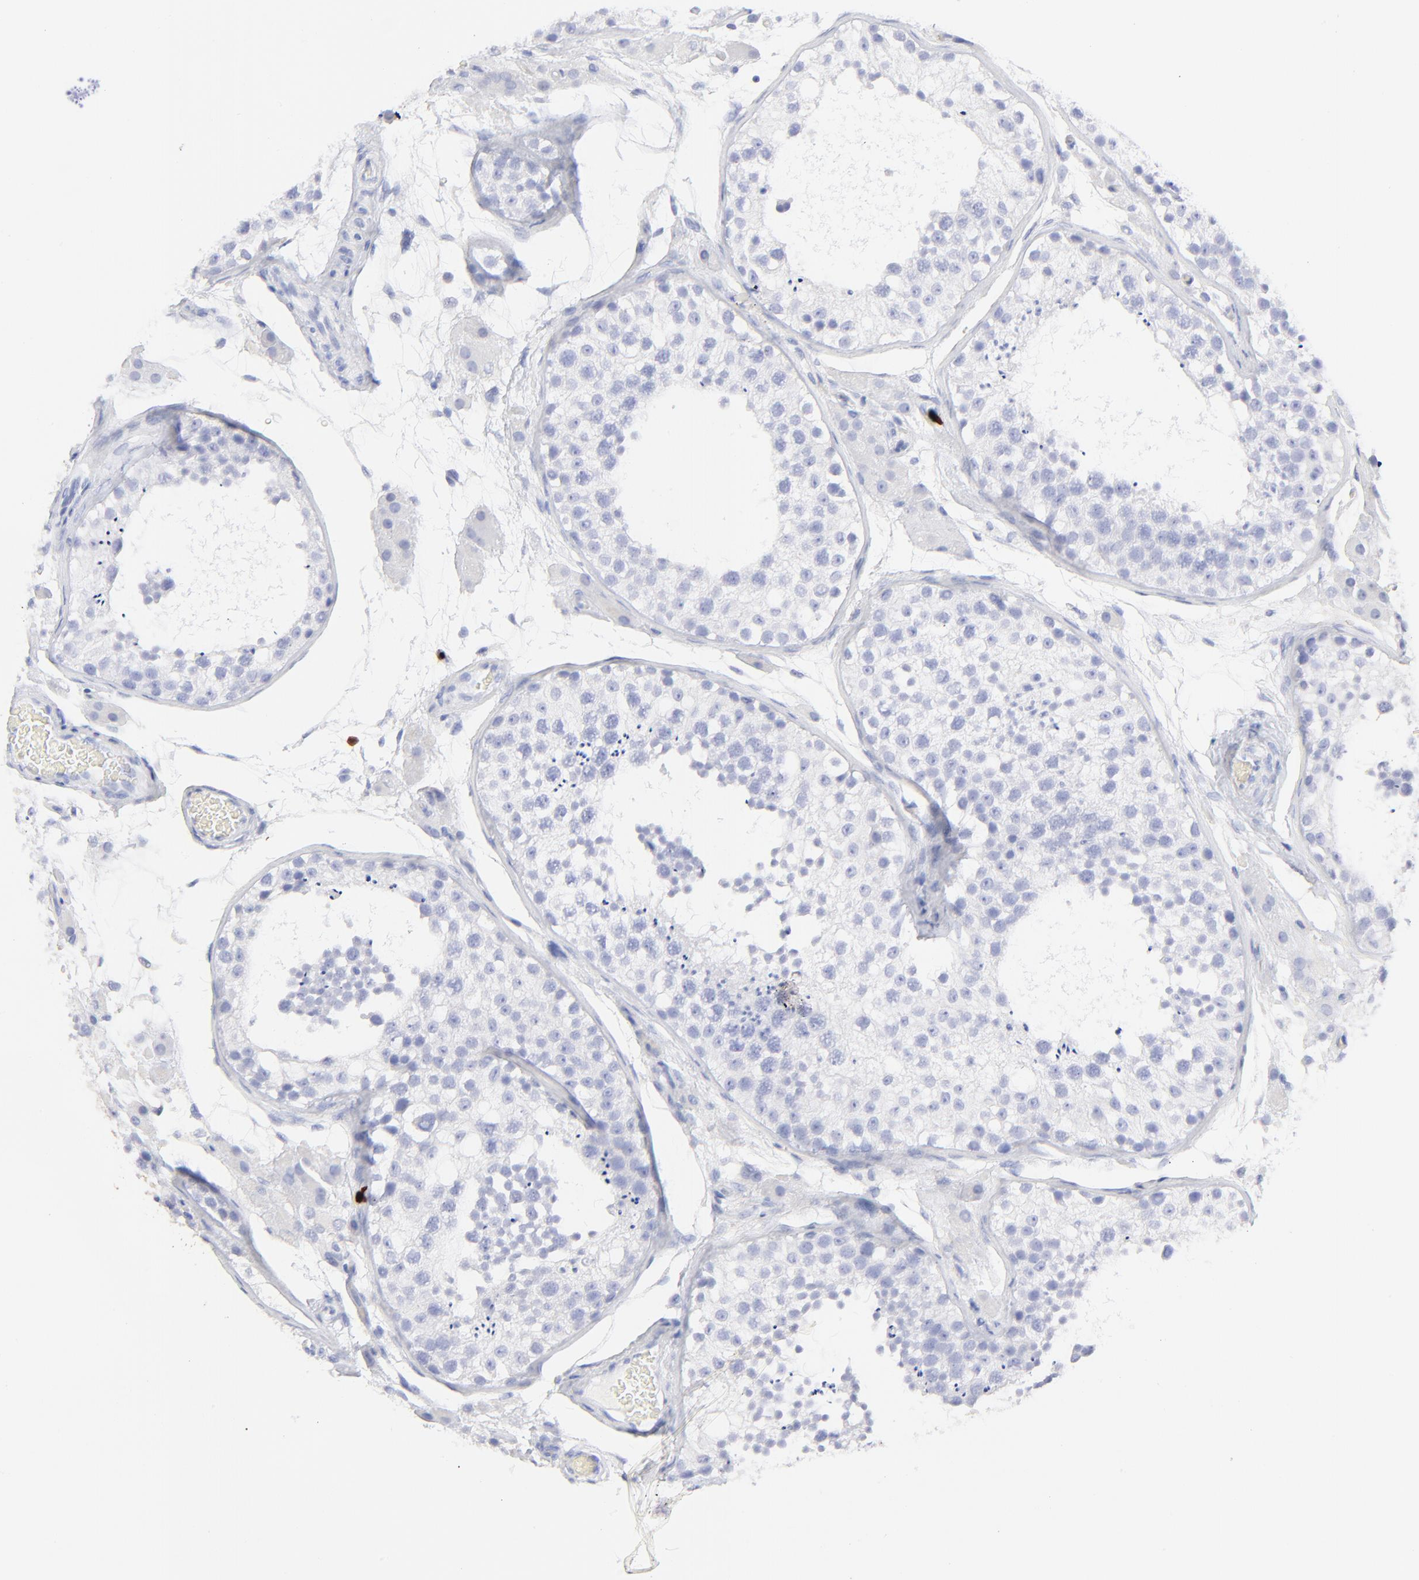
{"staining": {"intensity": "negative", "quantity": "none", "location": "none"}, "tissue": "testis", "cell_type": "Cells in seminiferous ducts", "image_type": "normal", "snomed": [{"axis": "morphology", "description": "Normal tissue, NOS"}, {"axis": "topography", "description": "Testis"}], "caption": "Immunohistochemistry image of benign testis: human testis stained with DAB (3,3'-diaminobenzidine) shows no significant protein staining in cells in seminiferous ducts.", "gene": "S100A12", "patient": {"sex": "male", "age": 26}}